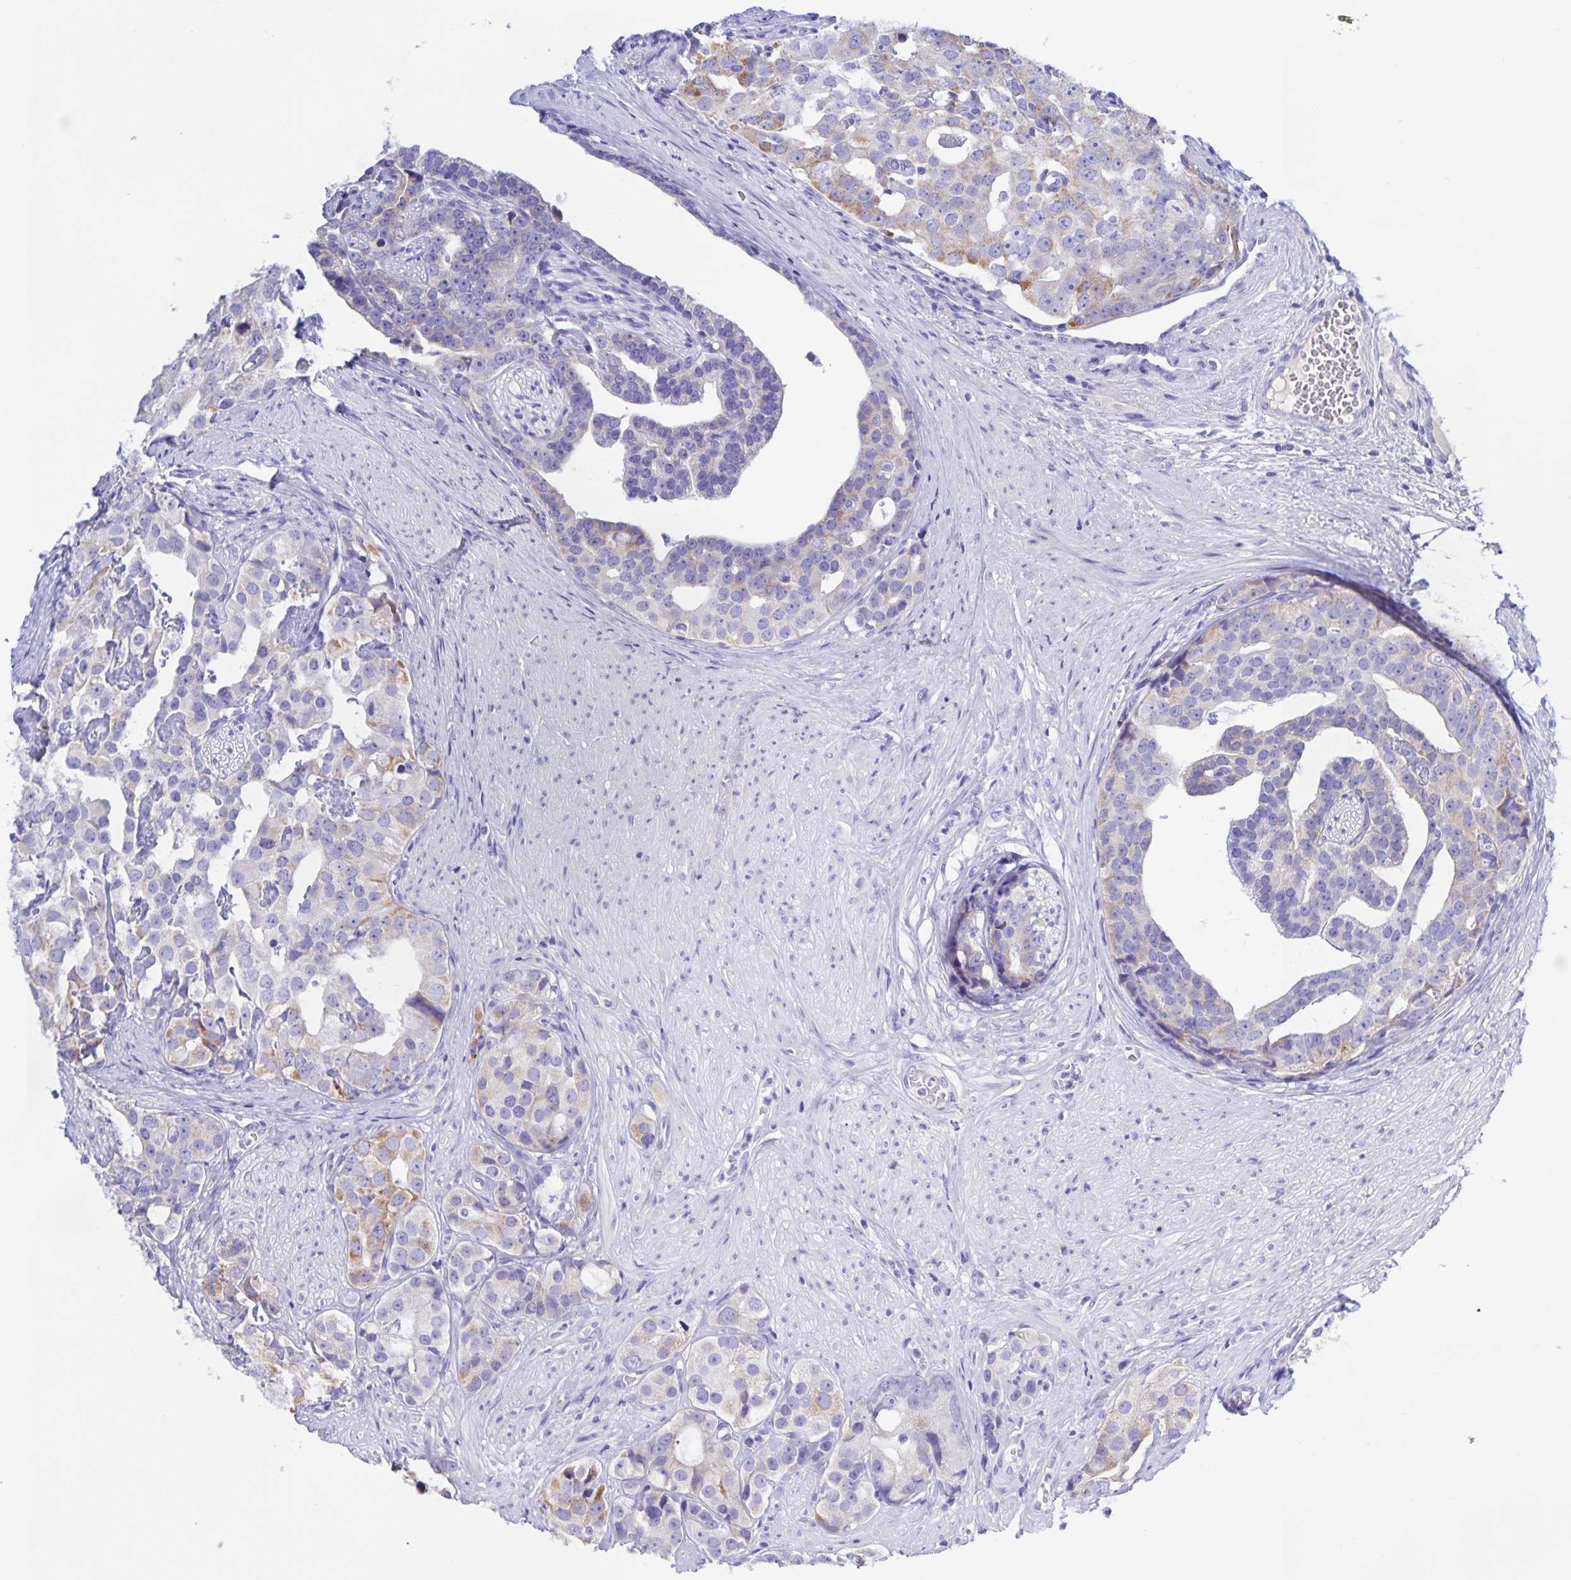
{"staining": {"intensity": "weak", "quantity": "<25%", "location": "cytoplasmic/membranous"}, "tissue": "prostate cancer", "cell_type": "Tumor cells", "image_type": "cancer", "snomed": [{"axis": "morphology", "description": "Adenocarcinoma, High grade"}, {"axis": "topography", "description": "Prostate"}], "caption": "Image shows no protein positivity in tumor cells of adenocarcinoma (high-grade) (prostate) tissue. The staining was performed using DAB (3,3'-diaminobenzidine) to visualize the protein expression in brown, while the nuclei were stained in blue with hematoxylin (Magnification: 20x).", "gene": "CATSPER4", "patient": {"sex": "male", "age": 71}}